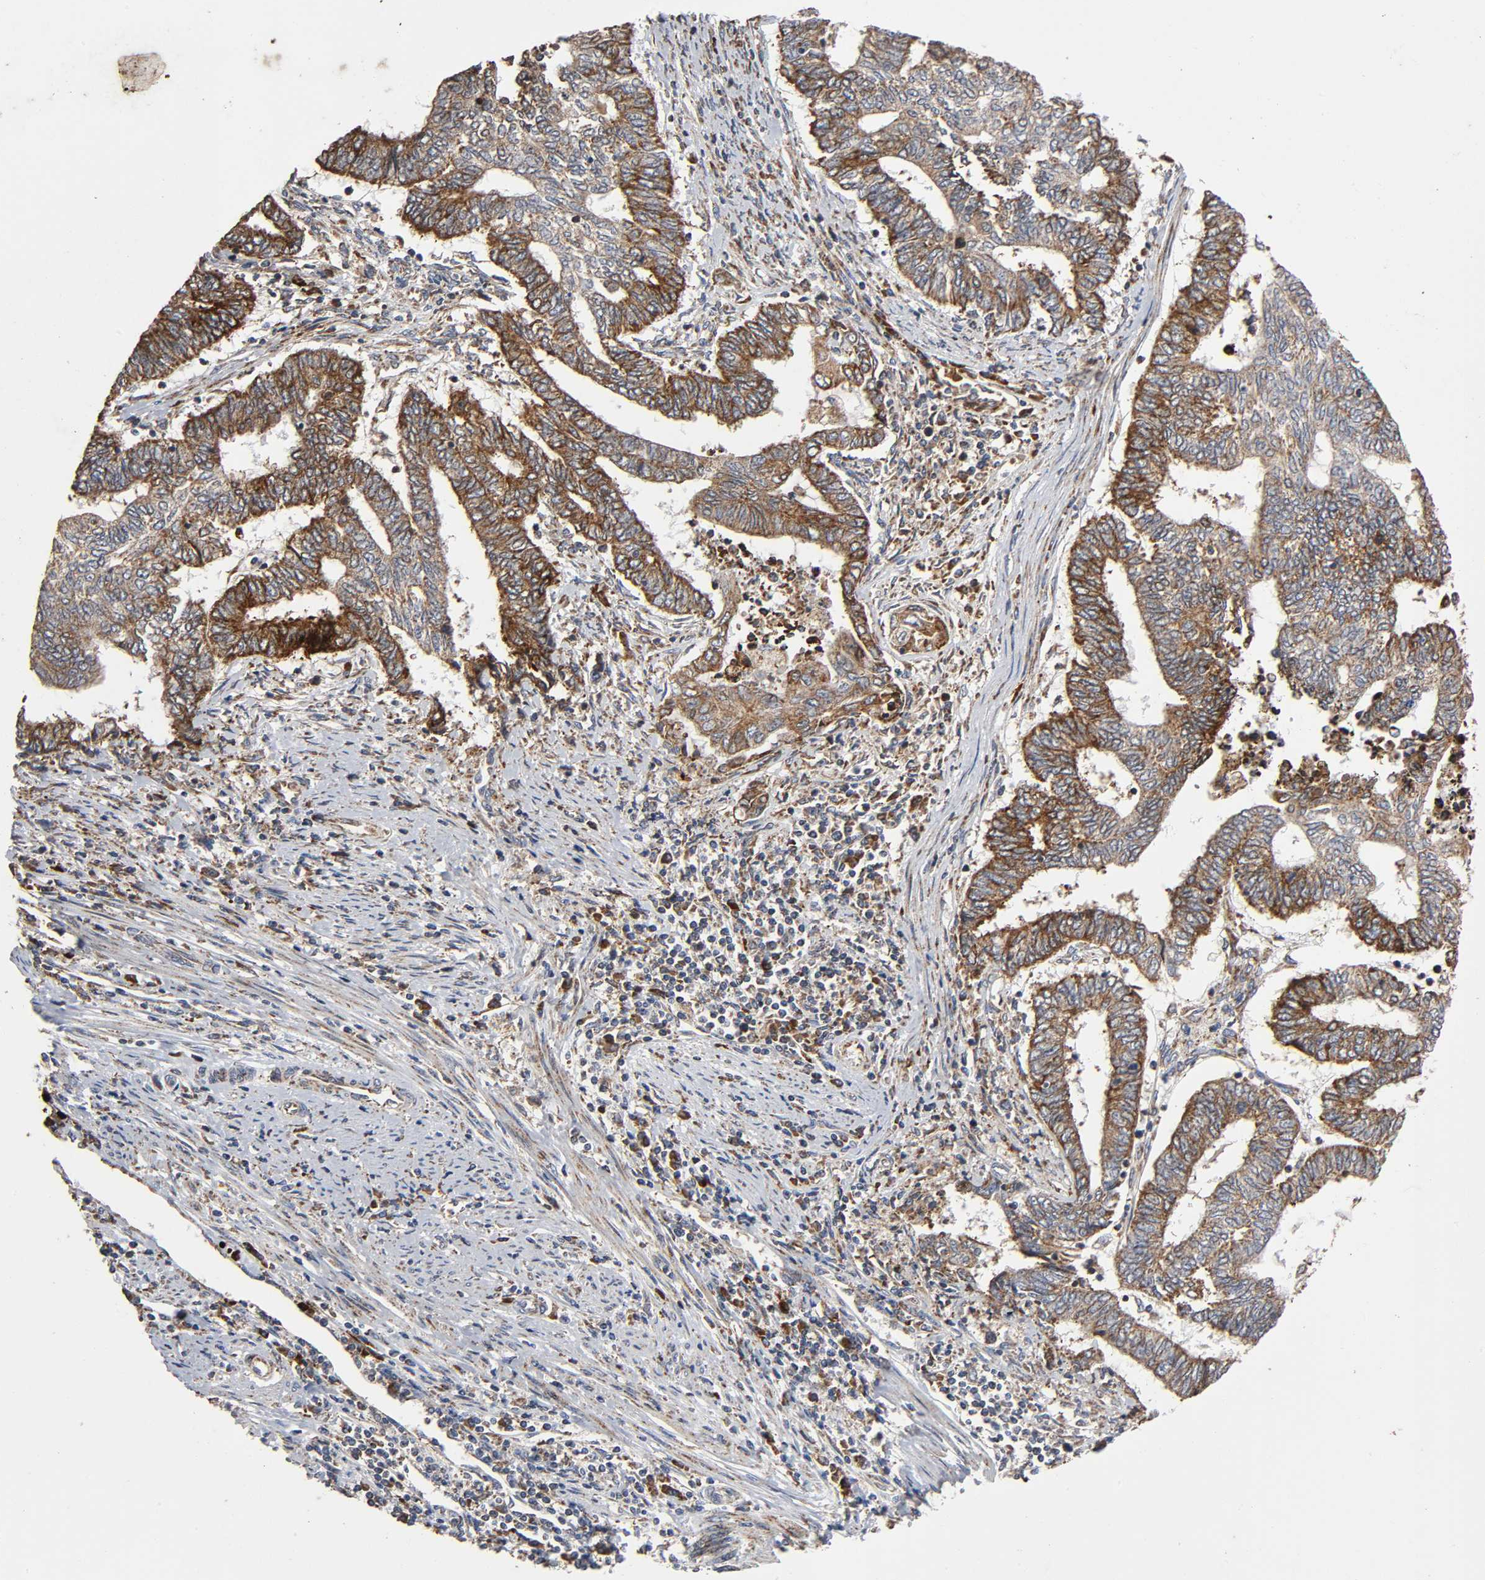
{"staining": {"intensity": "moderate", "quantity": ">75%", "location": "cytoplasmic/membranous"}, "tissue": "endometrial cancer", "cell_type": "Tumor cells", "image_type": "cancer", "snomed": [{"axis": "morphology", "description": "Adenocarcinoma, NOS"}, {"axis": "topography", "description": "Uterus"}, {"axis": "topography", "description": "Endometrium"}], "caption": "The image displays staining of adenocarcinoma (endometrial), revealing moderate cytoplasmic/membranous protein staining (brown color) within tumor cells.", "gene": "MAP3K1", "patient": {"sex": "female", "age": 70}}